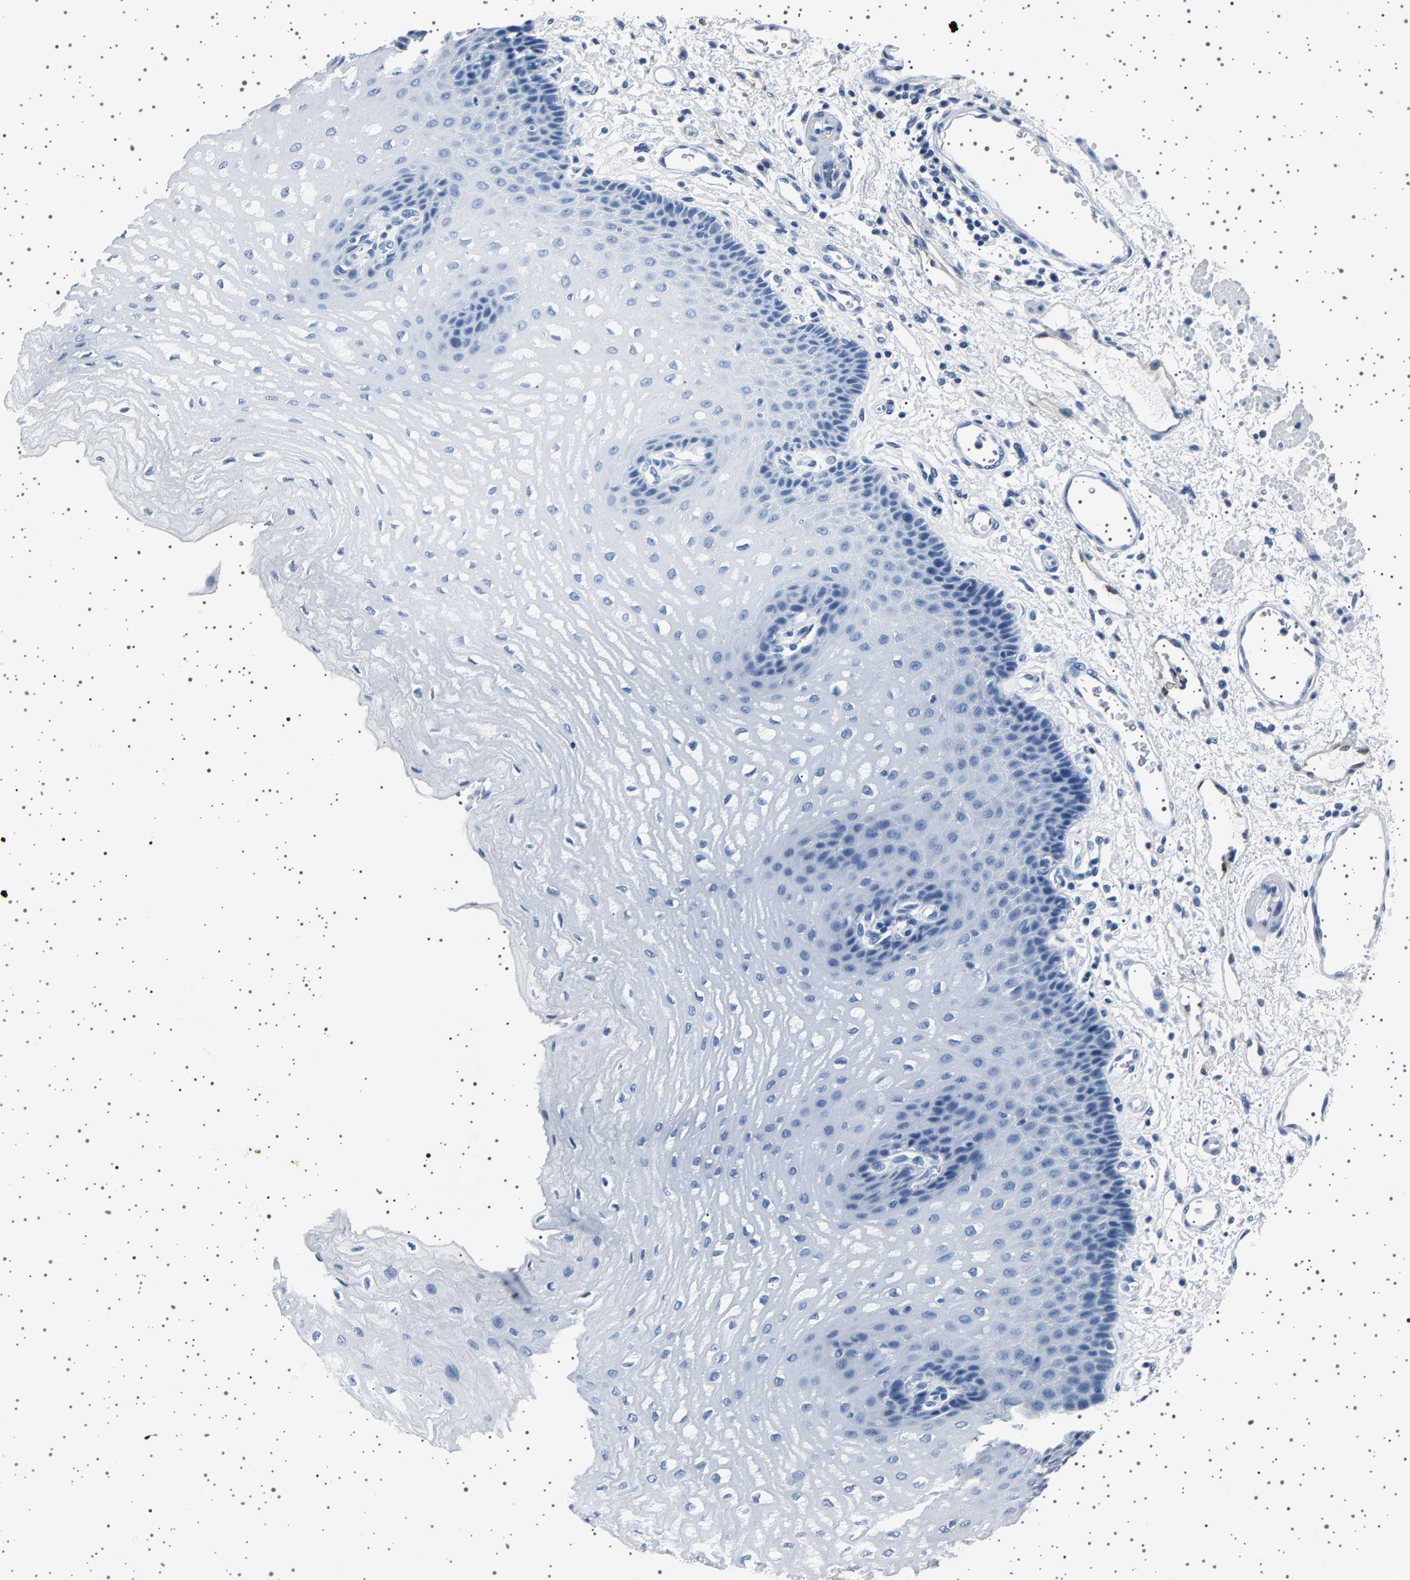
{"staining": {"intensity": "negative", "quantity": "none", "location": "none"}, "tissue": "esophagus", "cell_type": "Squamous epithelial cells", "image_type": "normal", "snomed": [{"axis": "morphology", "description": "Normal tissue, NOS"}, {"axis": "topography", "description": "Esophagus"}], "caption": "DAB immunohistochemical staining of unremarkable human esophagus exhibits no significant positivity in squamous epithelial cells. (DAB (3,3'-diaminobenzidine) immunohistochemistry visualized using brightfield microscopy, high magnification).", "gene": "TFF3", "patient": {"sex": "male", "age": 54}}